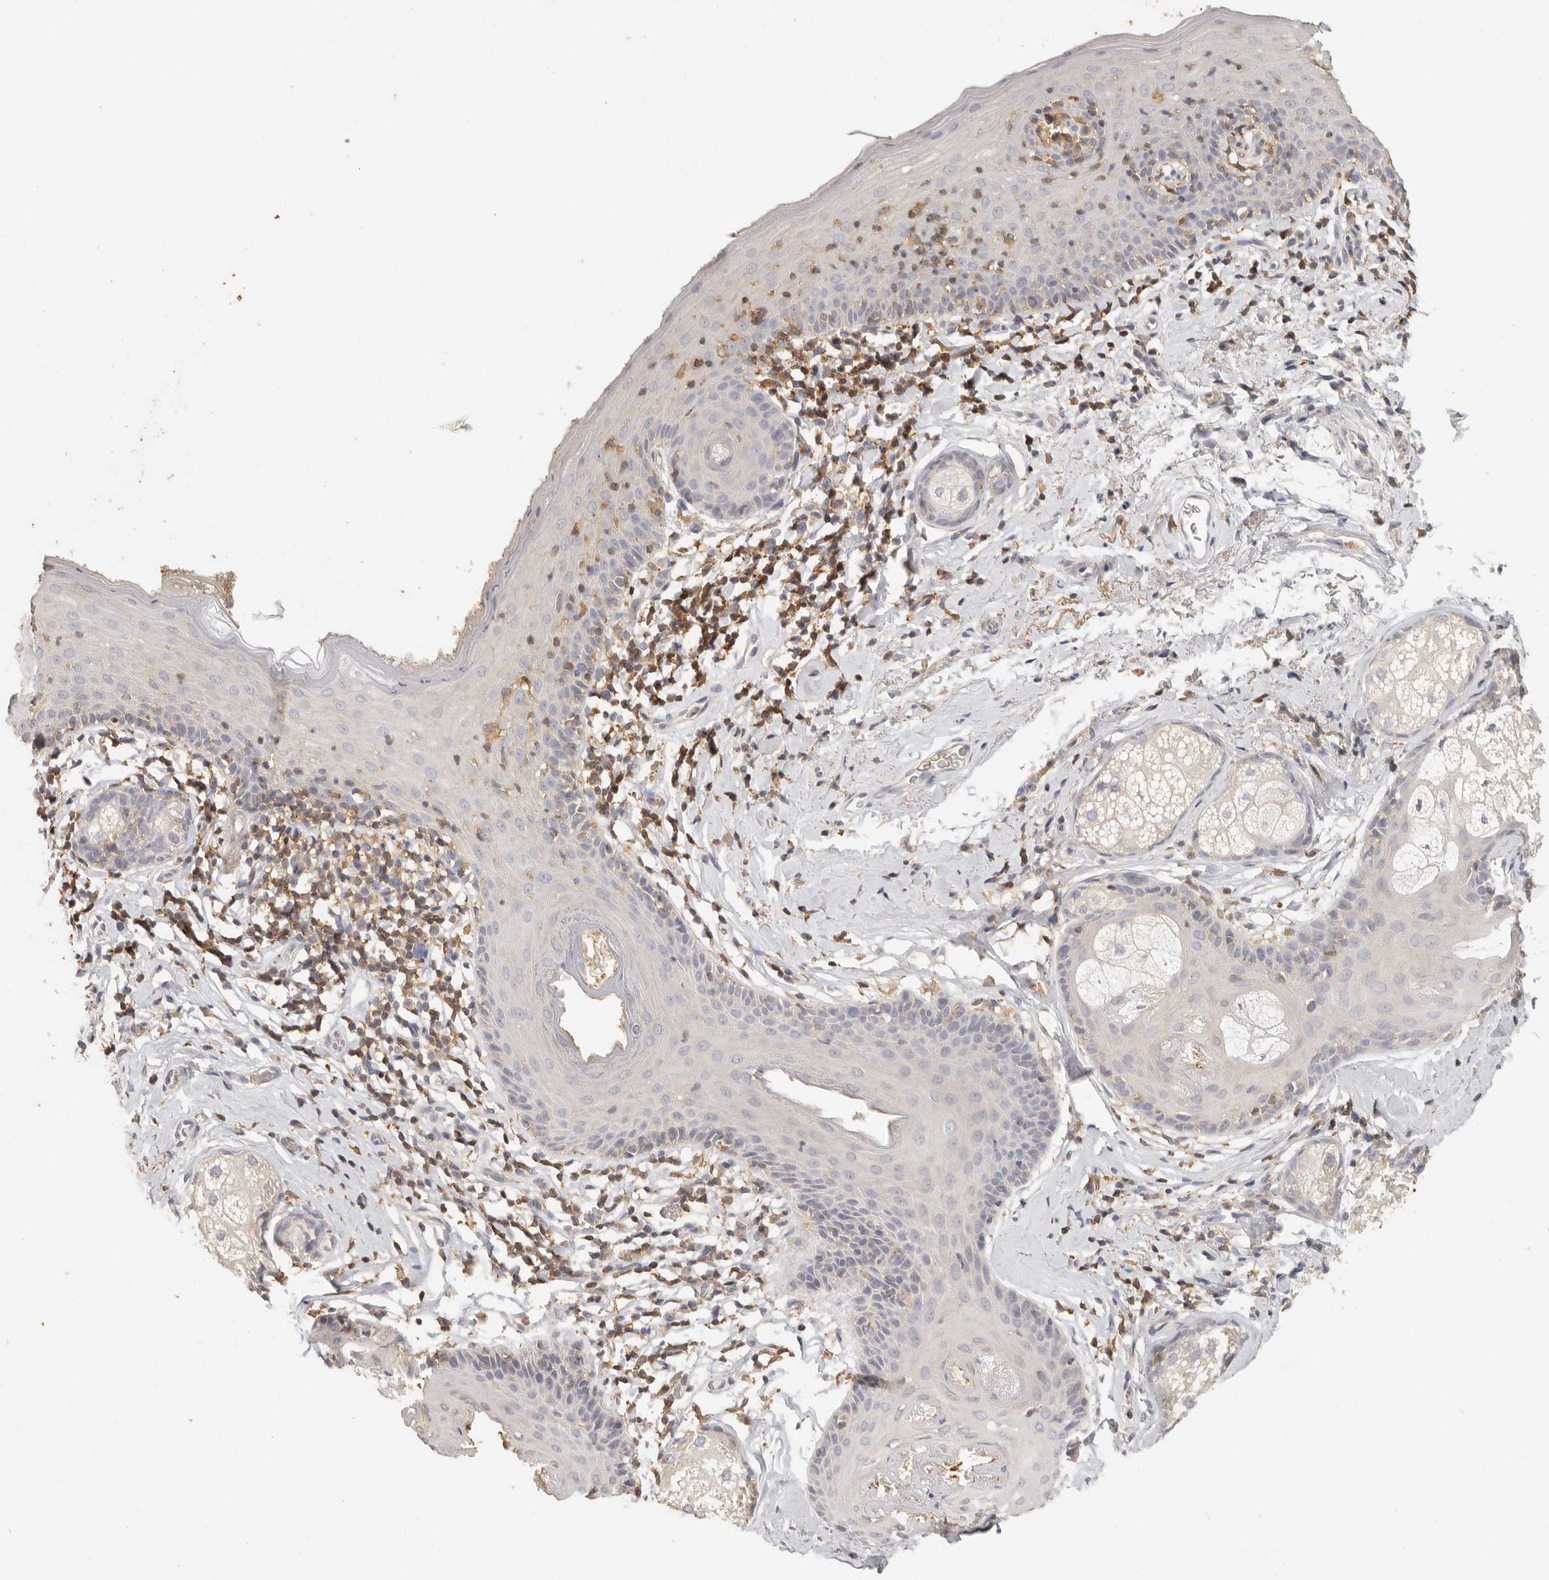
{"staining": {"intensity": "negative", "quantity": "none", "location": "none"}, "tissue": "skin", "cell_type": "Epidermal cells", "image_type": "normal", "snomed": [{"axis": "morphology", "description": "Normal tissue, NOS"}, {"axis": "topography", "description": "Vulva"}], "caption": "The histopathology image displays no significant staining in epidermal cells of skin.", "gene": "CSK", "patient": {"sex": "female", "age": 66}}